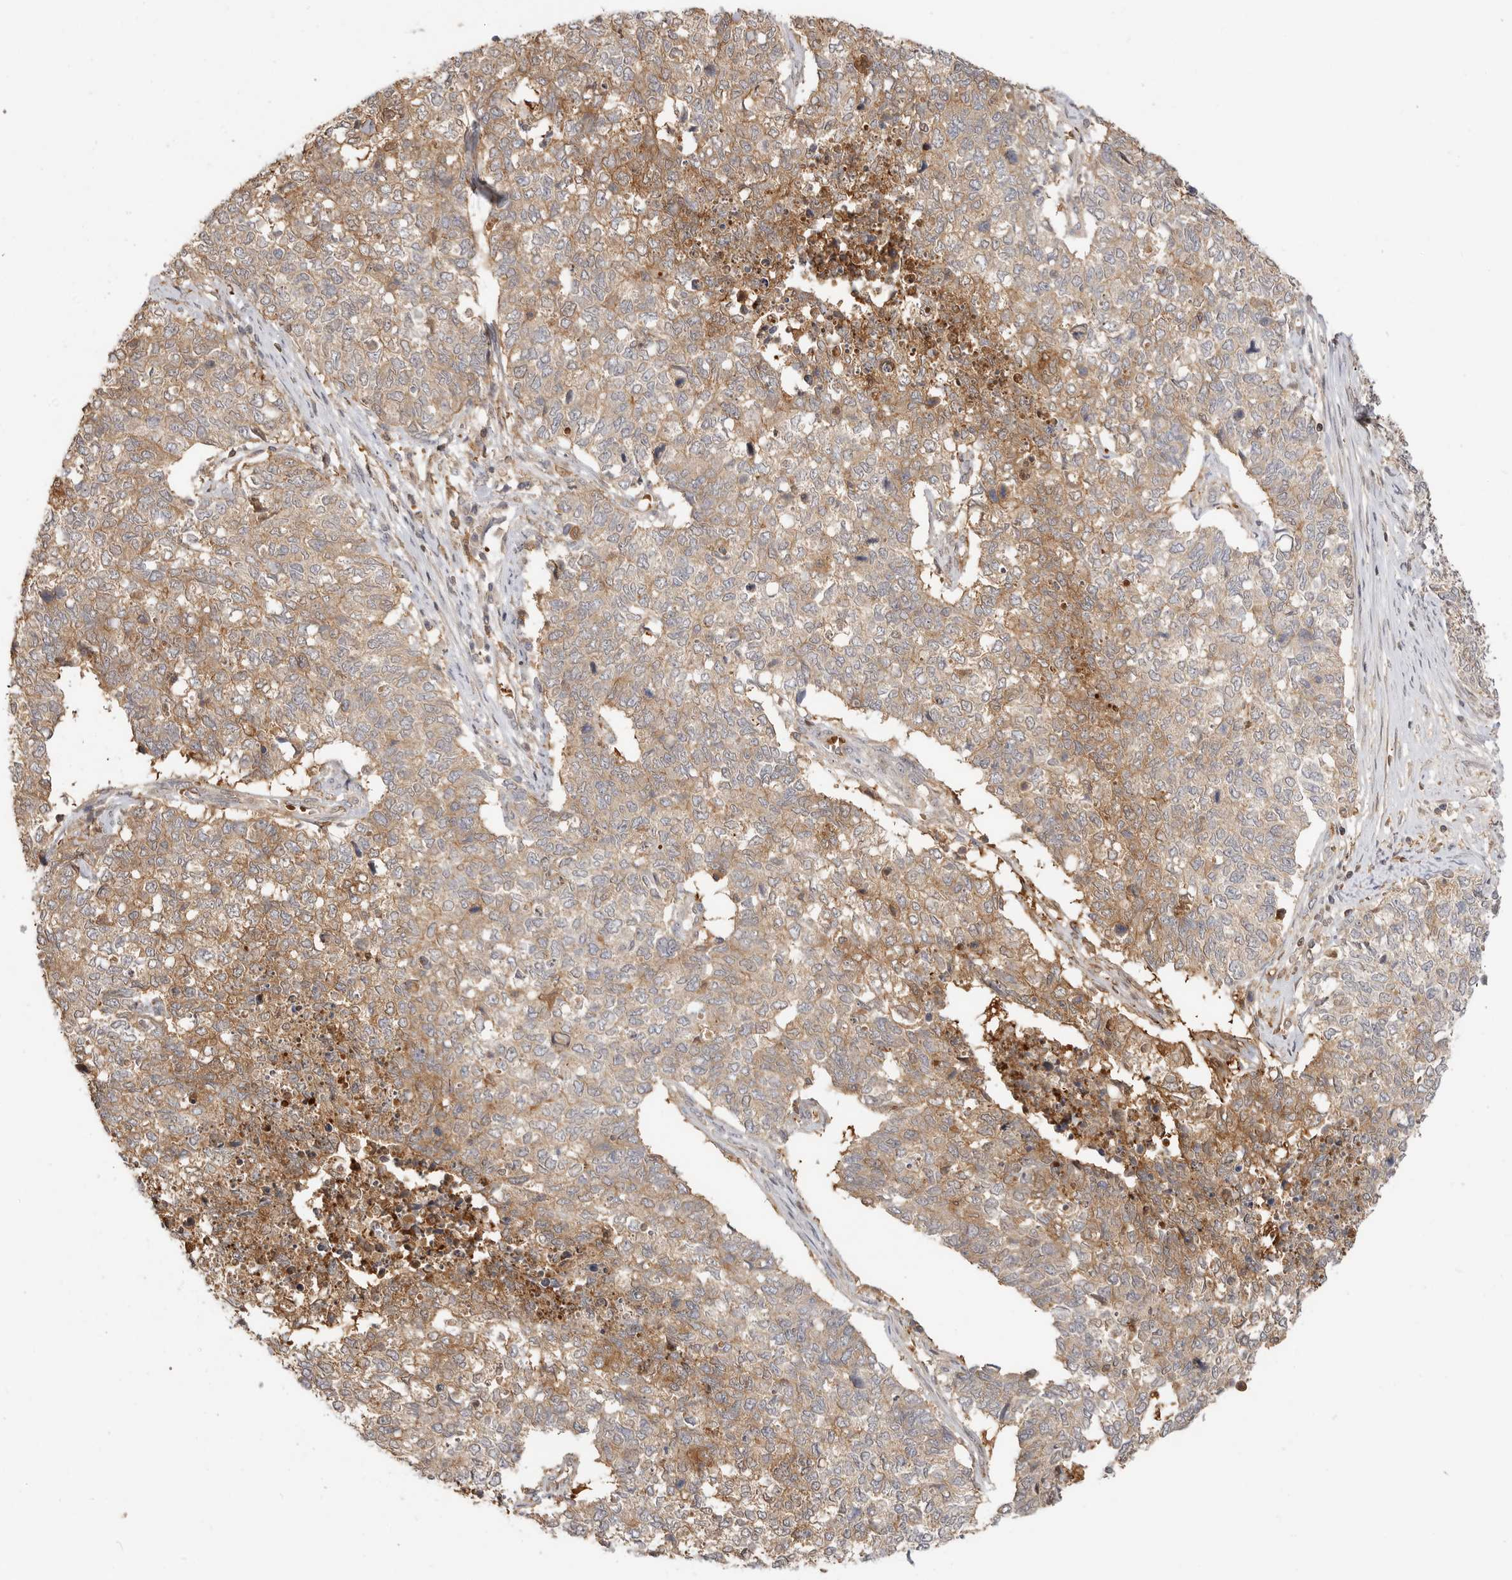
{"staining": {"intensity": "moderate", "quantity": "25%-75%", "location": "cytoplasmic/membranous"}, "tissue": "cervical cancer", "cell_type": "Tumor cells", "image_type": "cancer", "snomed": [{"axis": "morphology", "description": "Squamous cell carcinoma, NOS"}, {"axis": "topography", "description": "Cervix"}], "caption": "Squamous cell carcinoma (cervical) stained with DAB (3,3'-diaminobenzidine) IHC demonstrates medium levels of moderate cytoplasmic/membranous staining in about 25%-75% of tumor cells.", "gene": "CLDN12", "patient": {"sex": "female", "age": 63}}